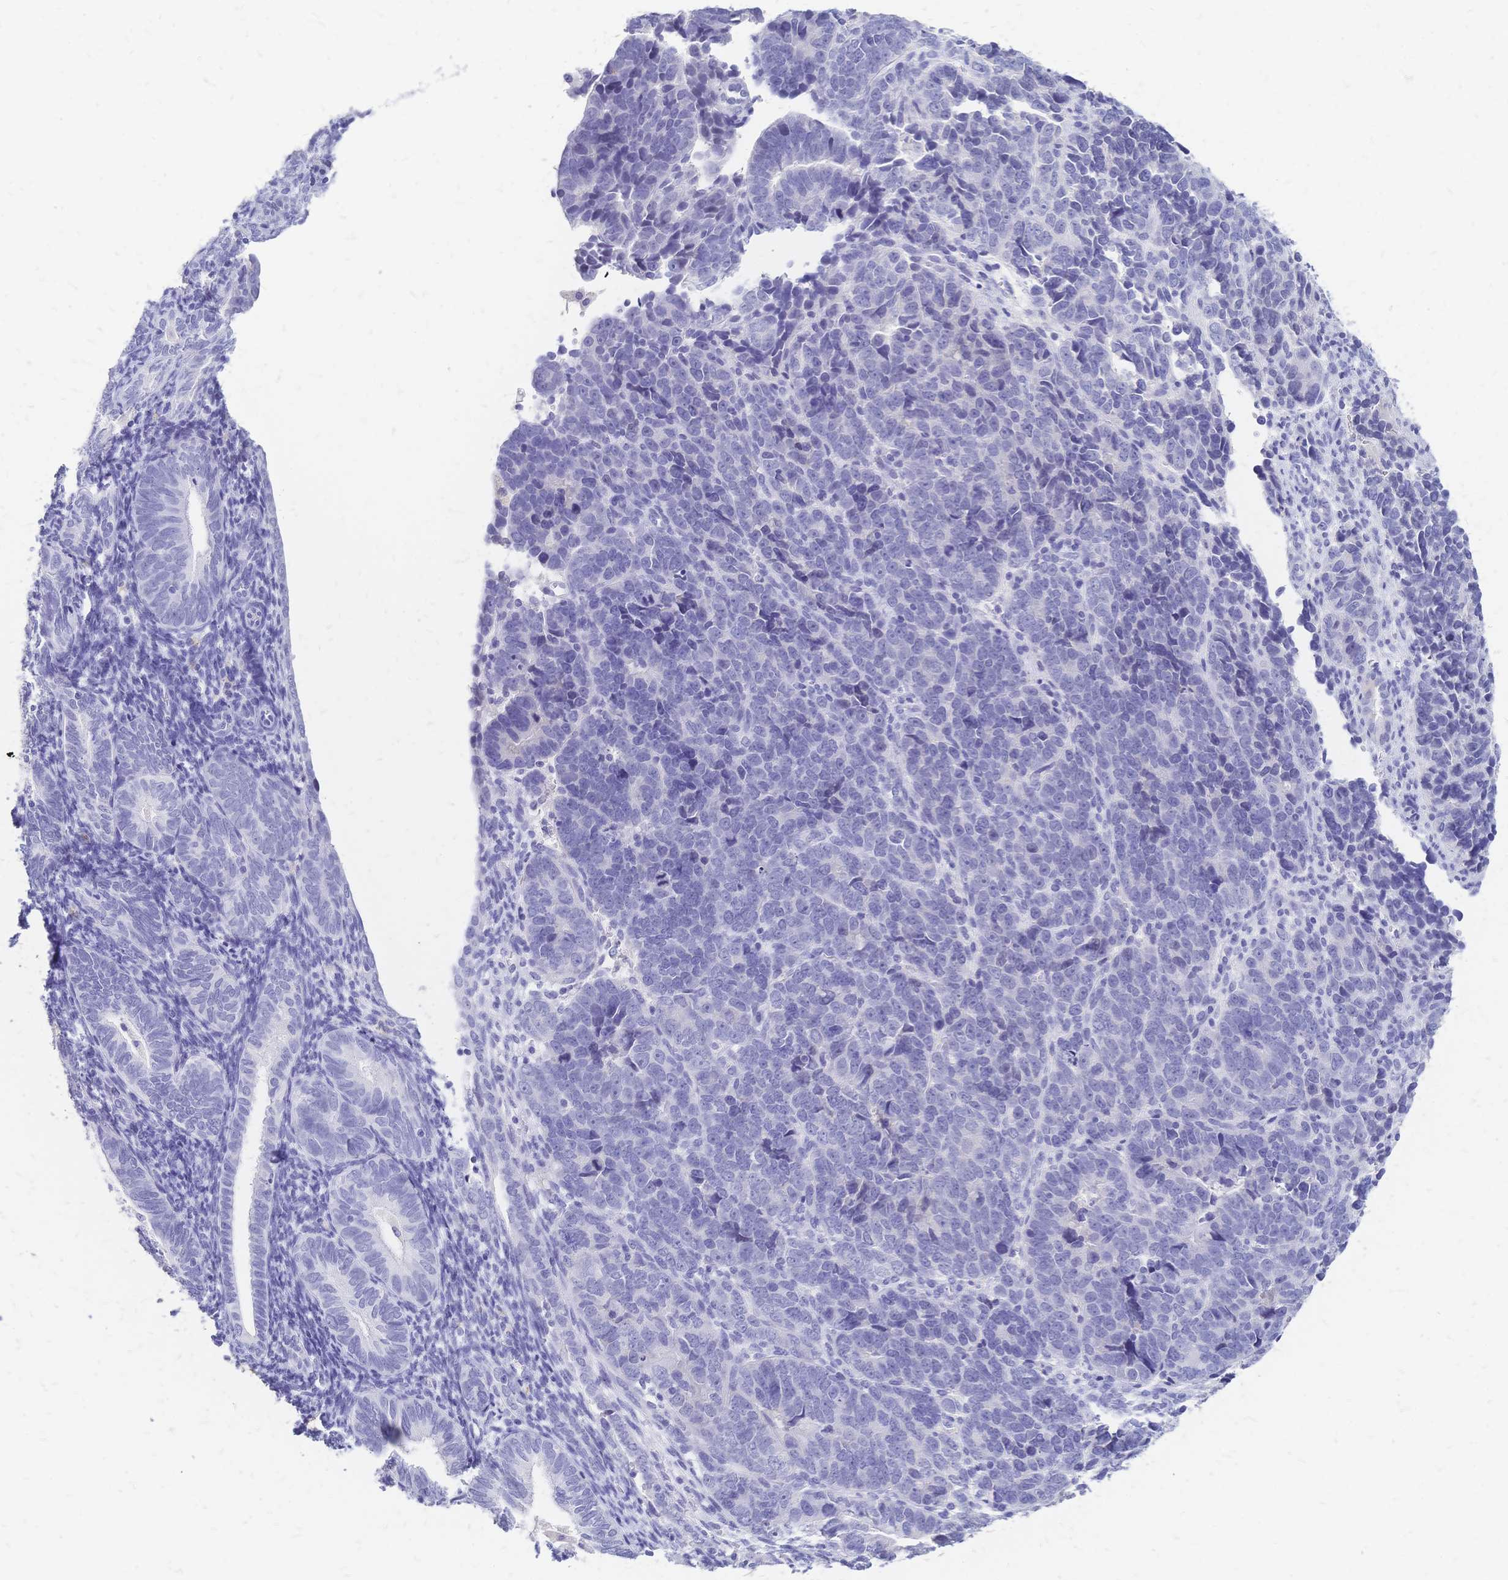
{"staining": {"intensity": "negative", "quantity": "none", "location": "none"}, "tissue": "endometrial cancer", "cell_type": "Tumor cells", "image_type": "cancer", "snomed": [{"axis": "morphology", "description": "Adenocarcinoma, NOS"}, {"axis": "topography", "description": "Endometrium"}], "caption": "A photomicrograph of human endometrial cancer is negative for staining in tumor cells.", "gene": "FA2H", "patient": {"sex": "female", "age": 82}}